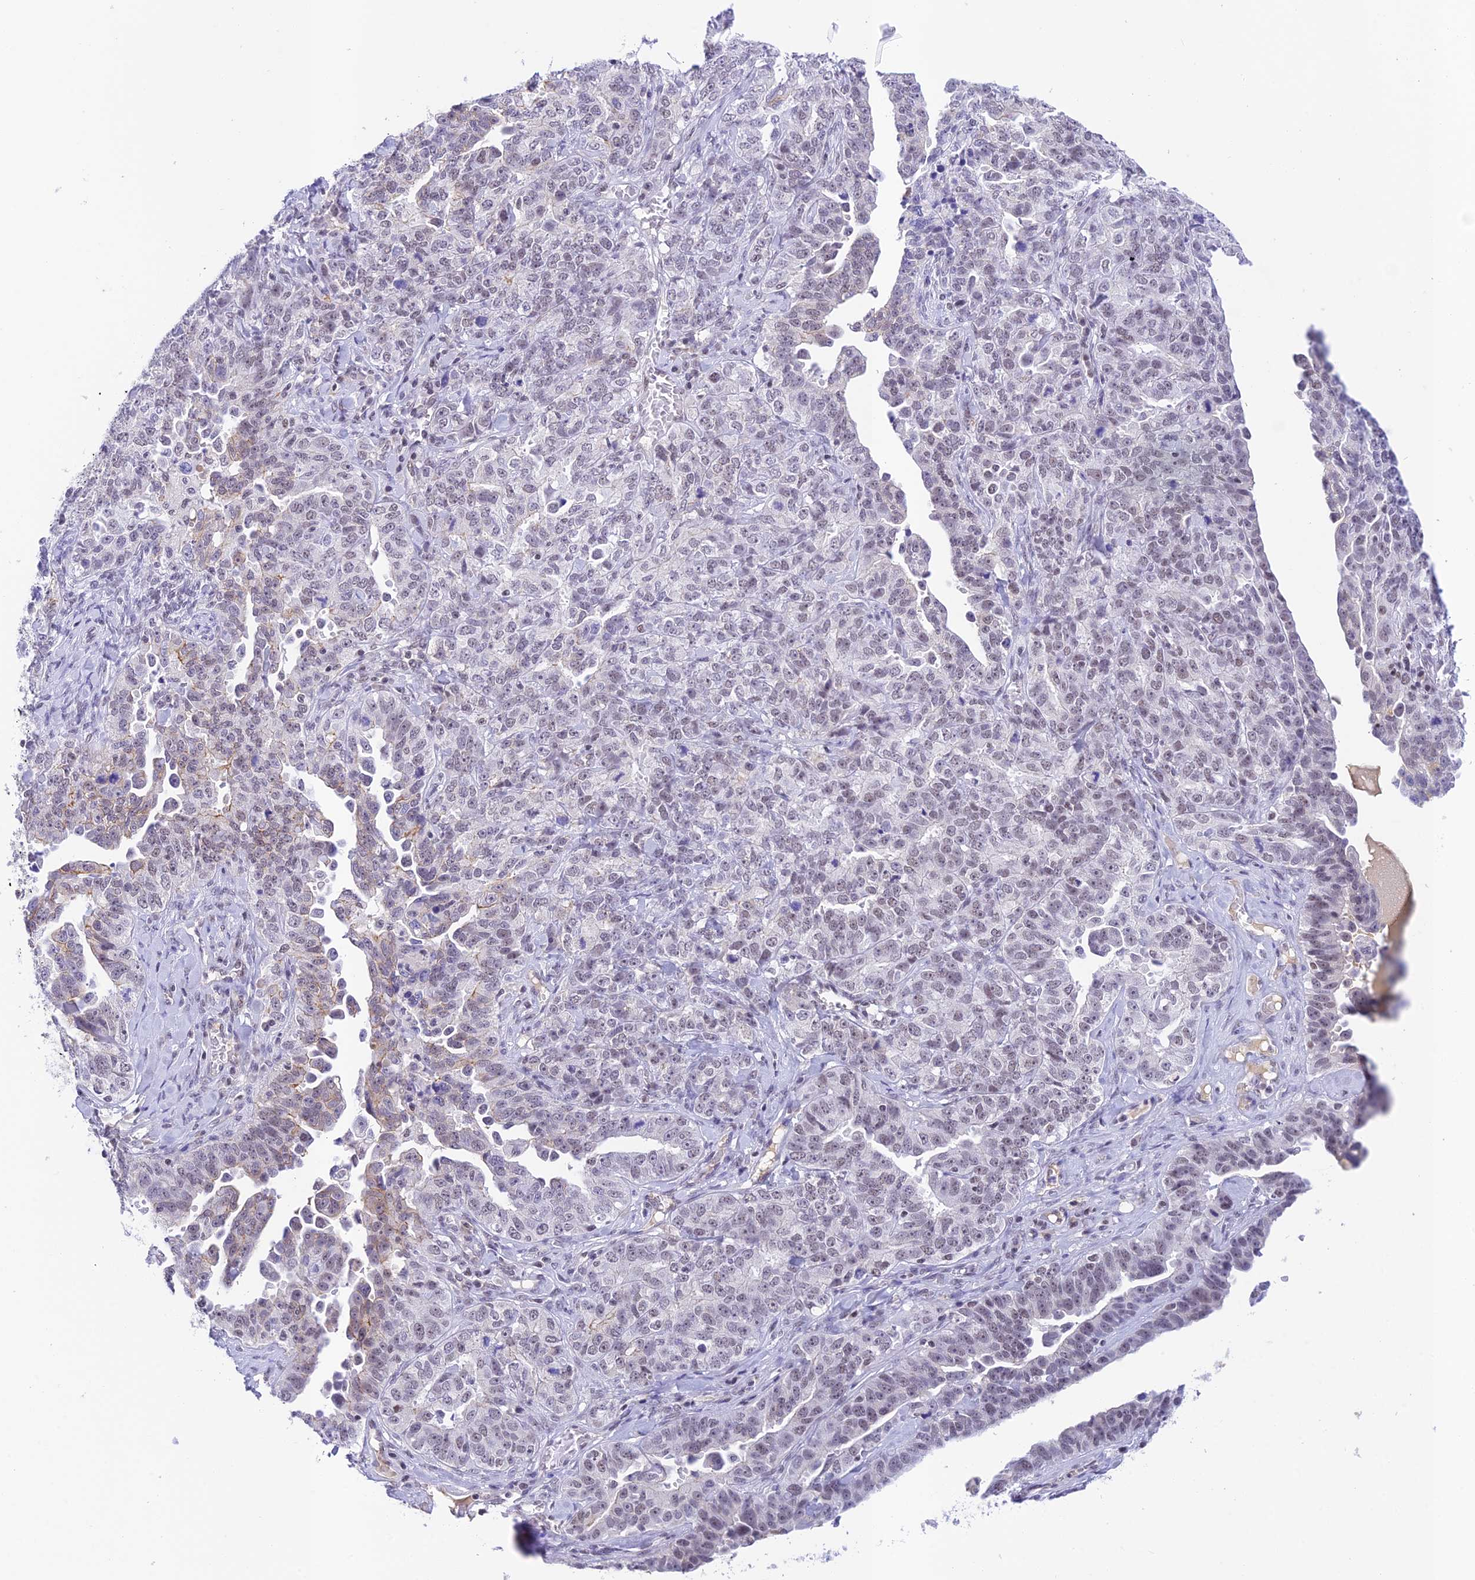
{"staining": {"intensity": "weak", "quantity": "<25%", "location": "cytoplasmic/membranous"}, "tissue": "ovarian cancer", "cell_type": "Tumor cells", "image_type": "cancer", "snomed": [{"axis": "morphology", "description": "Carcinoma, endometroid"}, {"axis": "topography", "description": "Ovary"}], "caption": "There is no significant positivity in tumor cells of ovarian cancer (endometroid carcinoma).", "gene": "THAP11", "patient": {"sex": "female", "age": 62}}